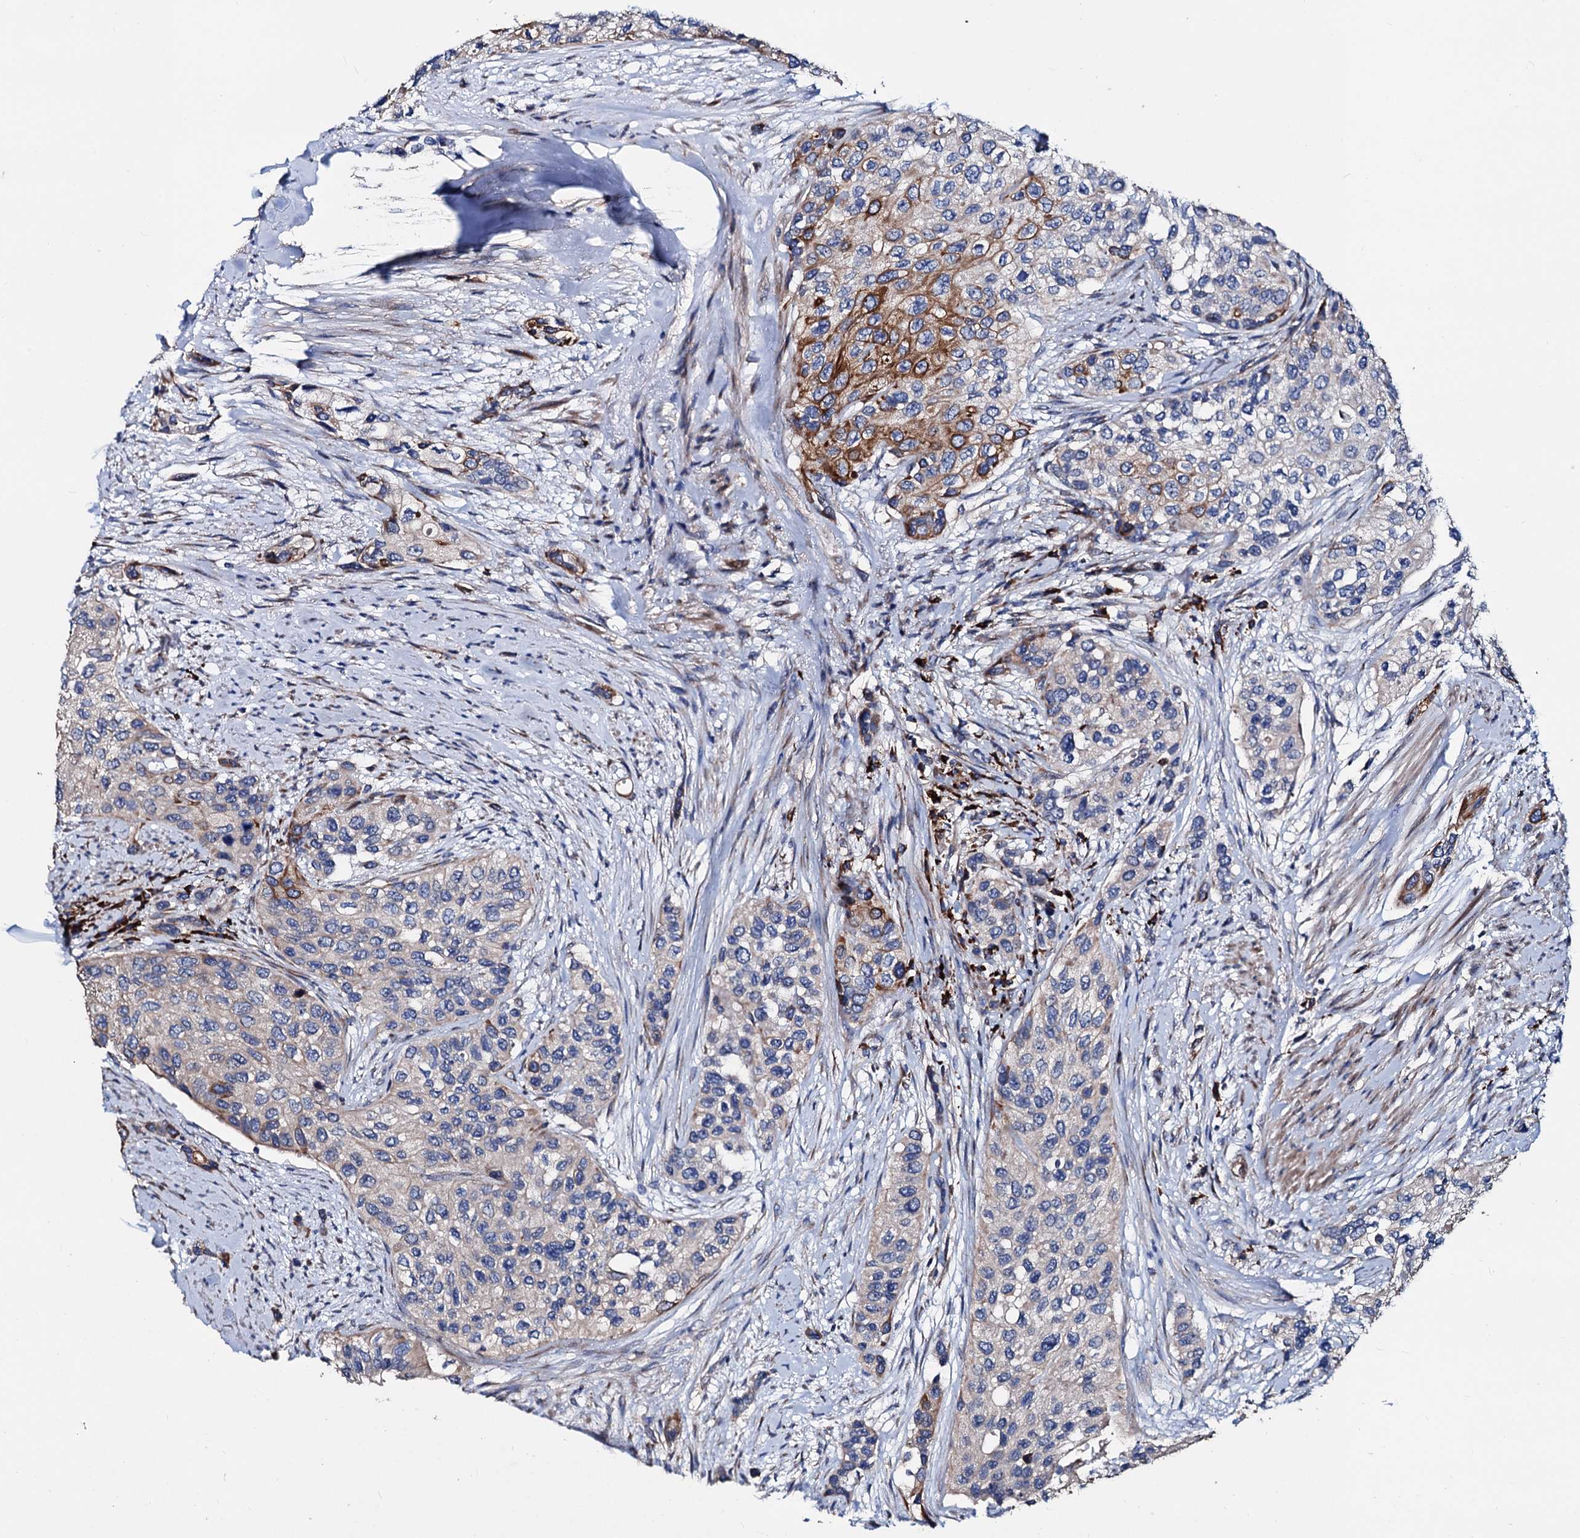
{"staining": {"intensity": "moderate", "quantity": "<25%", "location": "cytoplasmic/membranous"}, "tissue": "urothelial cancer", "cell_type": "Tumor cells", "image_type": "cancer", "snomed": [{"axis": "morphology", "description": "Normal tissue, NOS"}, {"axis": "morphology", "description": "Urothelial carcinoma, High grade"}, {"axis": "topography", "description": "Vascular tissue"}, {"axis": "topography", "description": "Urinary bladder"}], "caption": "Moderate cytoplasmic/membranous expression for a protein is identified in approximately <25% of tumor cells of urothelial cancer using immunohistochemistry (IHC).", "gene": "AKAP11", "patient": {"sex": "female", "age": 56}}